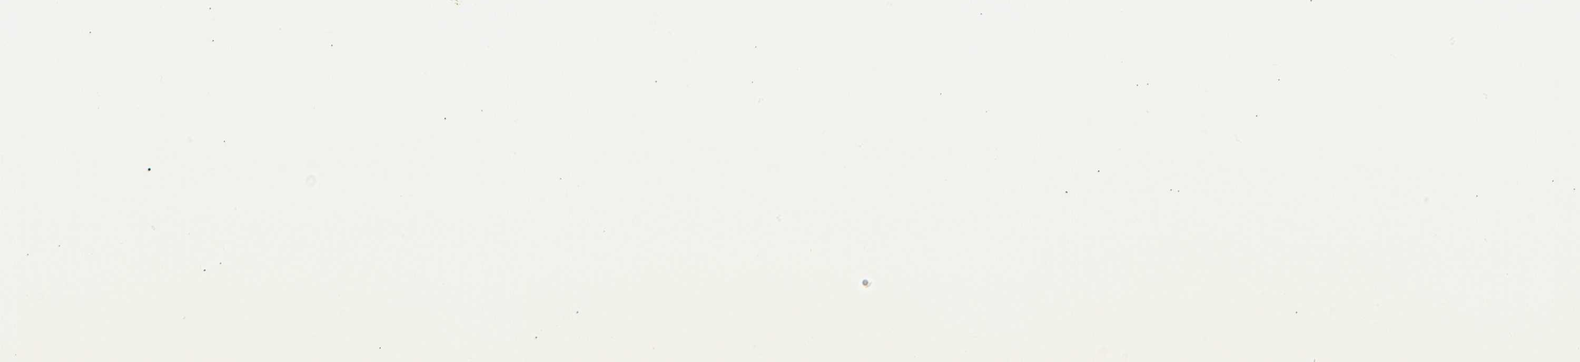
{"staining": {"intensity": "negative", "quantity": "none", "location": "none"}, "tissue": "adipose tissue", "cell_type": "Adipocytes", "image_type": "normal", "snomed": [{"axis": "morphology", "description": "Normal tissue, NOS"}, {"axis": "topography", "description": "Breast"}, {"axis": "topography", "description": "Adipose tissue"}], "caption": "This is an IHC histopathology image of normal adipose tissue. There is no positivity in adipocytes.", "gene": "ATP6V1B2", "patient": {"sex": "female", "age": 25}}